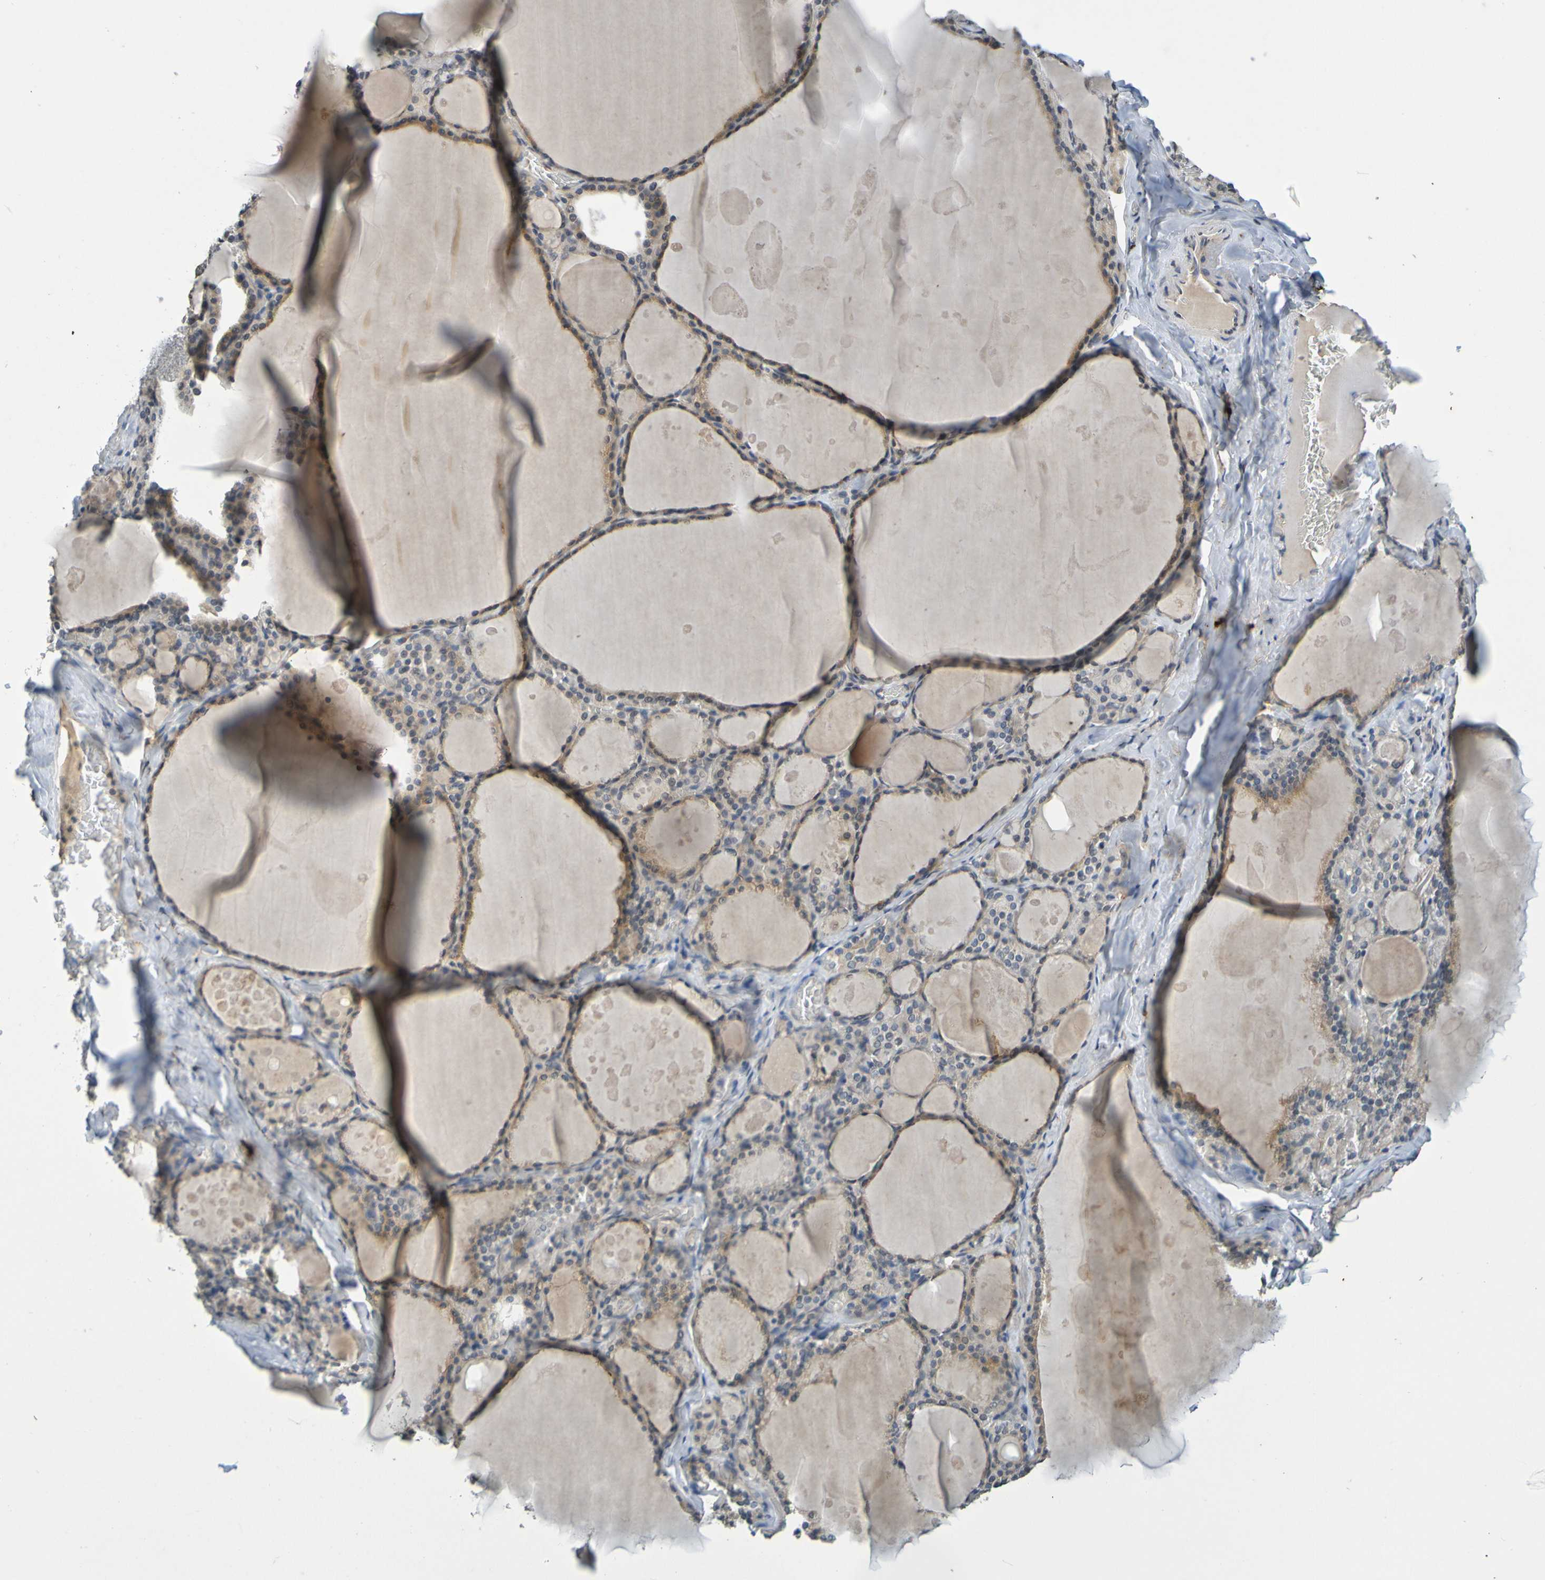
{"staining": {"intensity": "moderate", "quantity": "25%-75%", "location": "cytoplasmic/membranous"}, "tissue": "thyroid gland", "cell_type": "Glandular cells", "image_type": "normal", "snomed": [{"axis": "morphology", "description": "Normal tissue, NOS"}, {"axis": "topography", "description": "Thyroid gland"}], "caption": "High-power microscopy captured an immunohistochemistry (IHC) image of unremarkable thyroid gland, revealing moderate cytoplasmic/membranous positivity in about 25%-75% of glandular cells. The staining was performed using DAB, with brown indicating positive protein expression. Nuclei are stained blue with hematoxylin.", "gene": "C3AR1", "patient": {"sex": "male", "age": 56}}